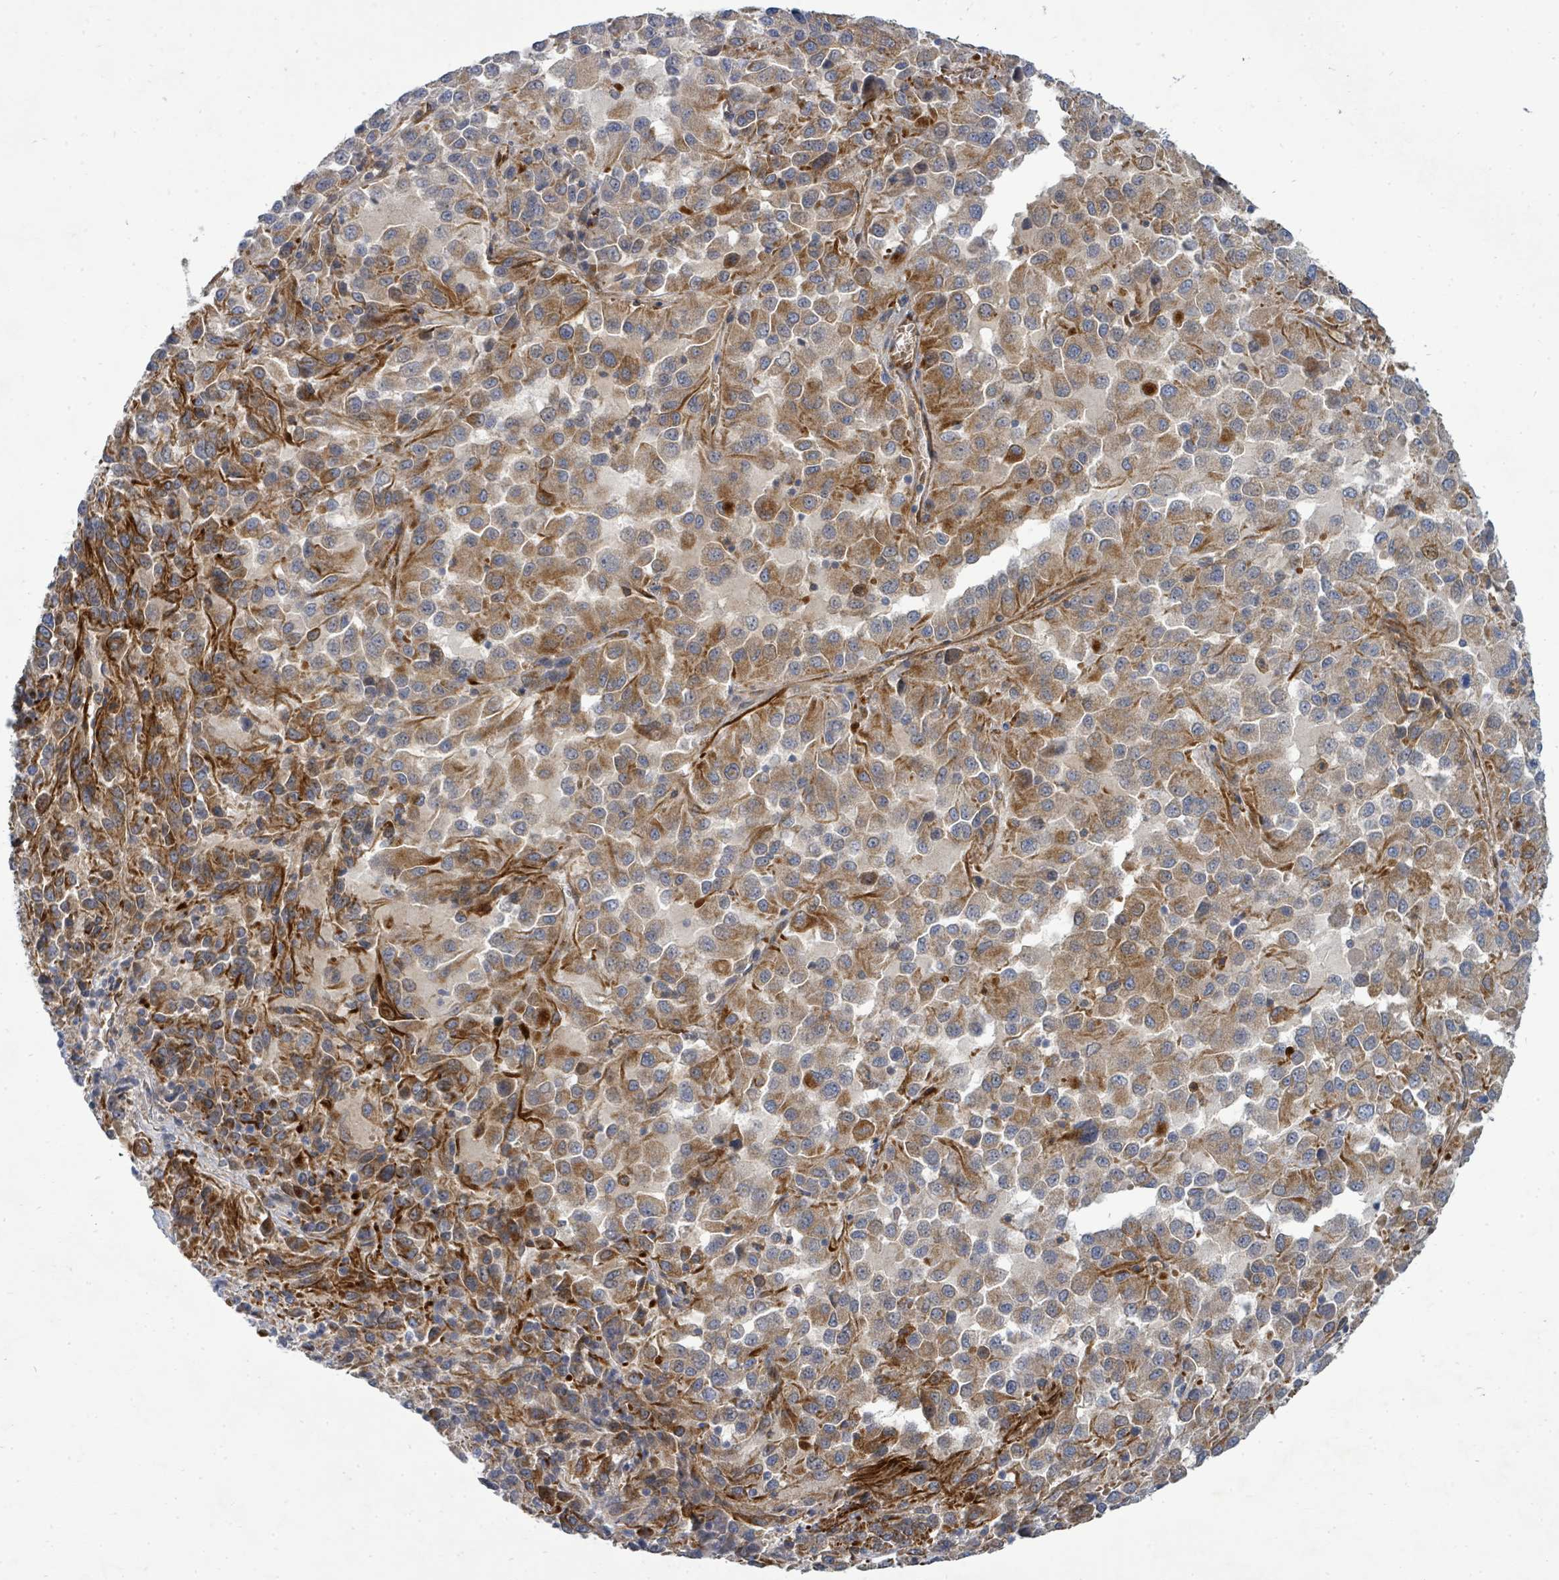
{"staining": {"intensity": "moderate", "quantity": ">75%", "location": "cytoplasmic/membranous"}, "tissue": "melanoma", "cell_type": "Tumor cells", "image_type": "cancer", "snomed": [{"axis": "morphology", "description": "Malignant melanoma, Metastatic site"}, {"axis": "topography", "description": "Lung"}], "caption": "Immunohistochemistry (IHC) image of human melanoma stained for a protein (brown), which exhibits medium levels of moderate cytoplasmic/membranous expression in approximately >75% of tumor cells.", "gene": "IFIT1", "patient": {"sex": "male", "age": 64}}